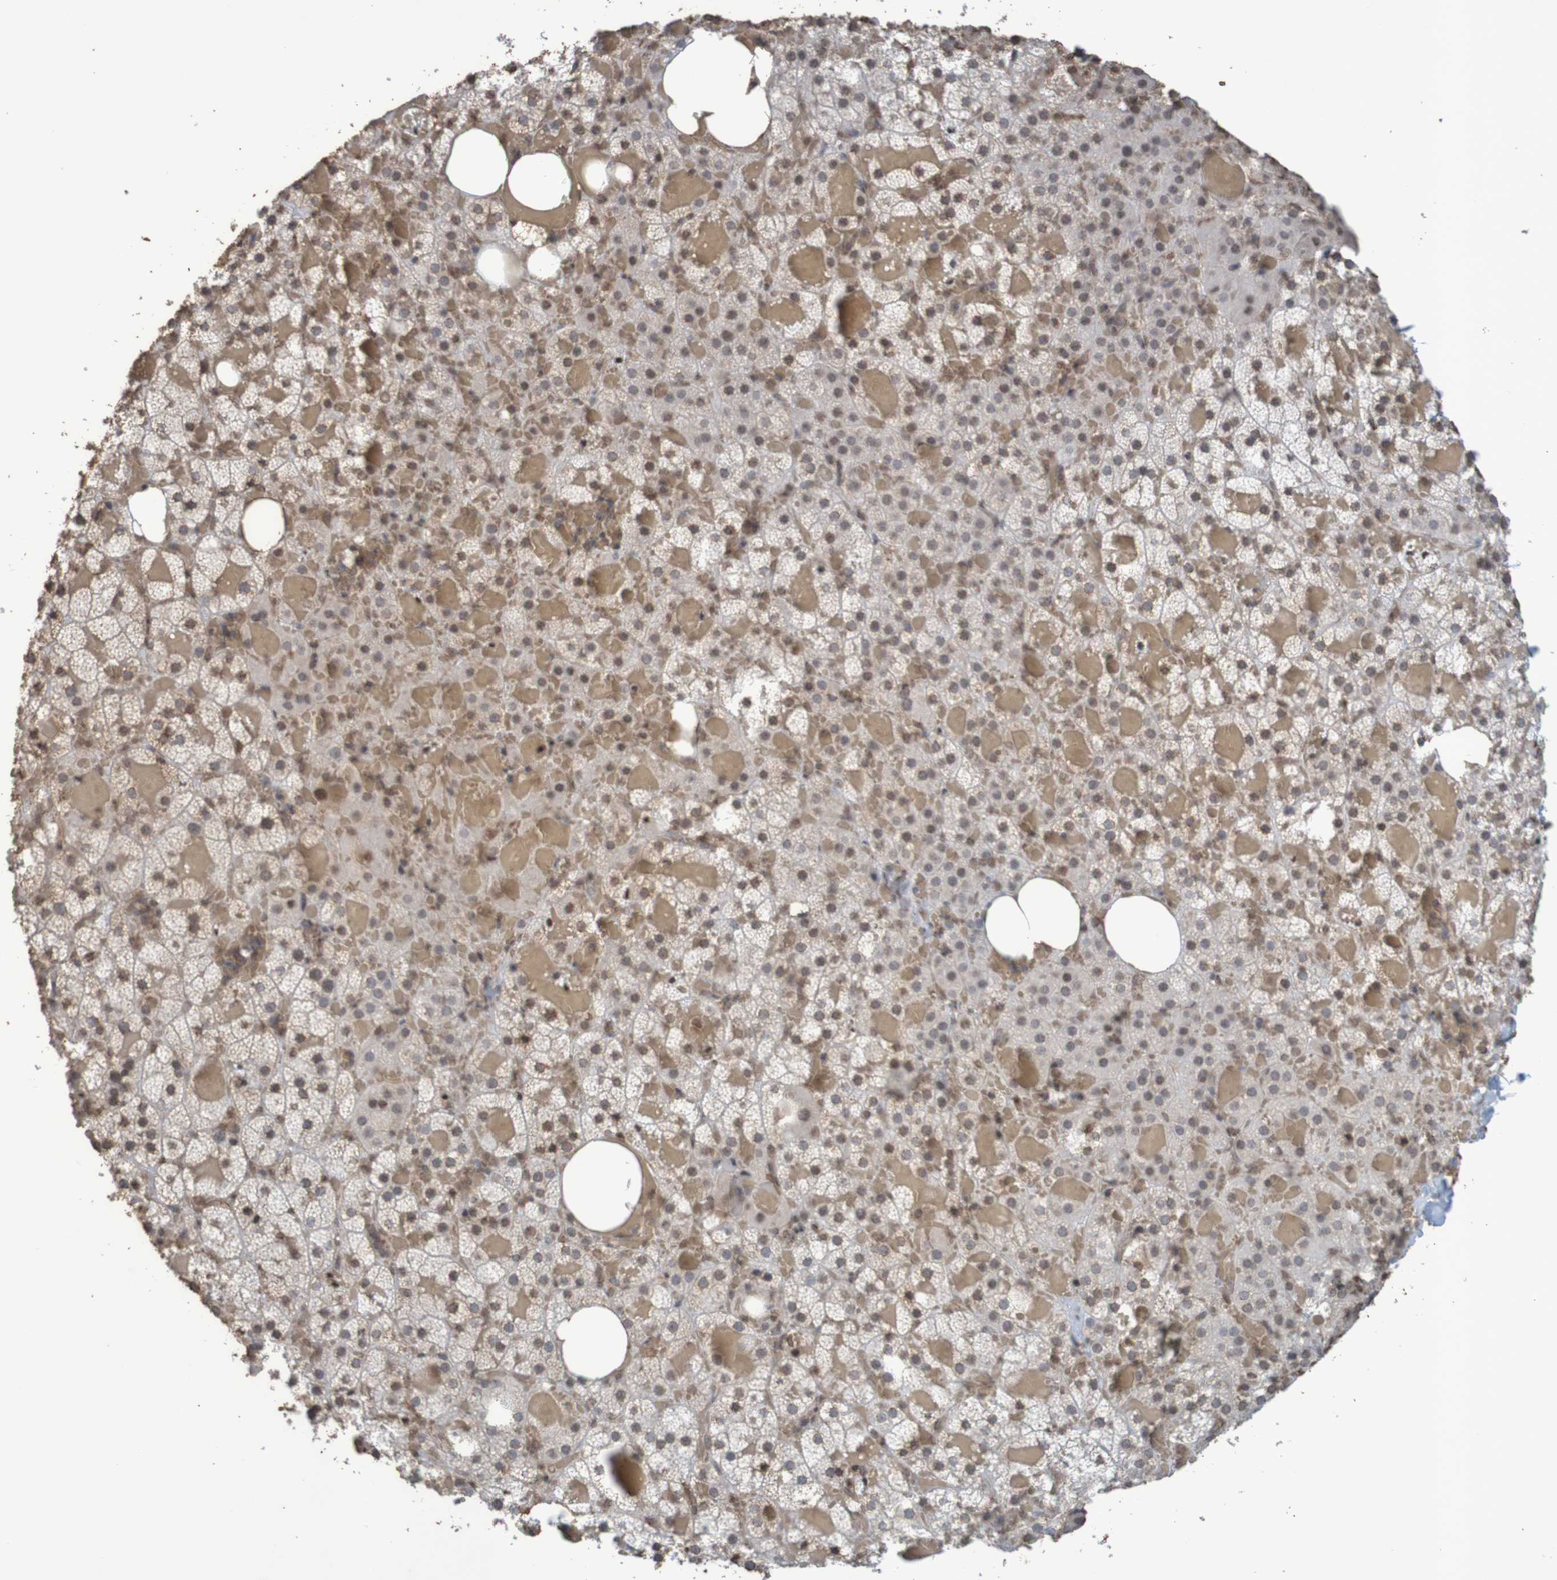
{"staining": {"intensity": "moderate", "quantity": "25%-75%", "location": "cytoplasmic/membranous,nuclear"}, "tissue": "adrenal gland", "cell_type": "Glandular cells", "image_type": "normal", "snomed": [{"axis": "morphology", "description": "Normal tissue, NOS"}, {"axis": "topography", "description": "Adrenal gland"}], "caption": "Moderate cytoplasmic/membranous,nuclear positivity for a protein is present in about 25%-75% of glandular cells of unremarkable adrenal gland using immunohistochemistry.", "gene": "GFI1", "patient": {"sex": "female", "age": 59}}